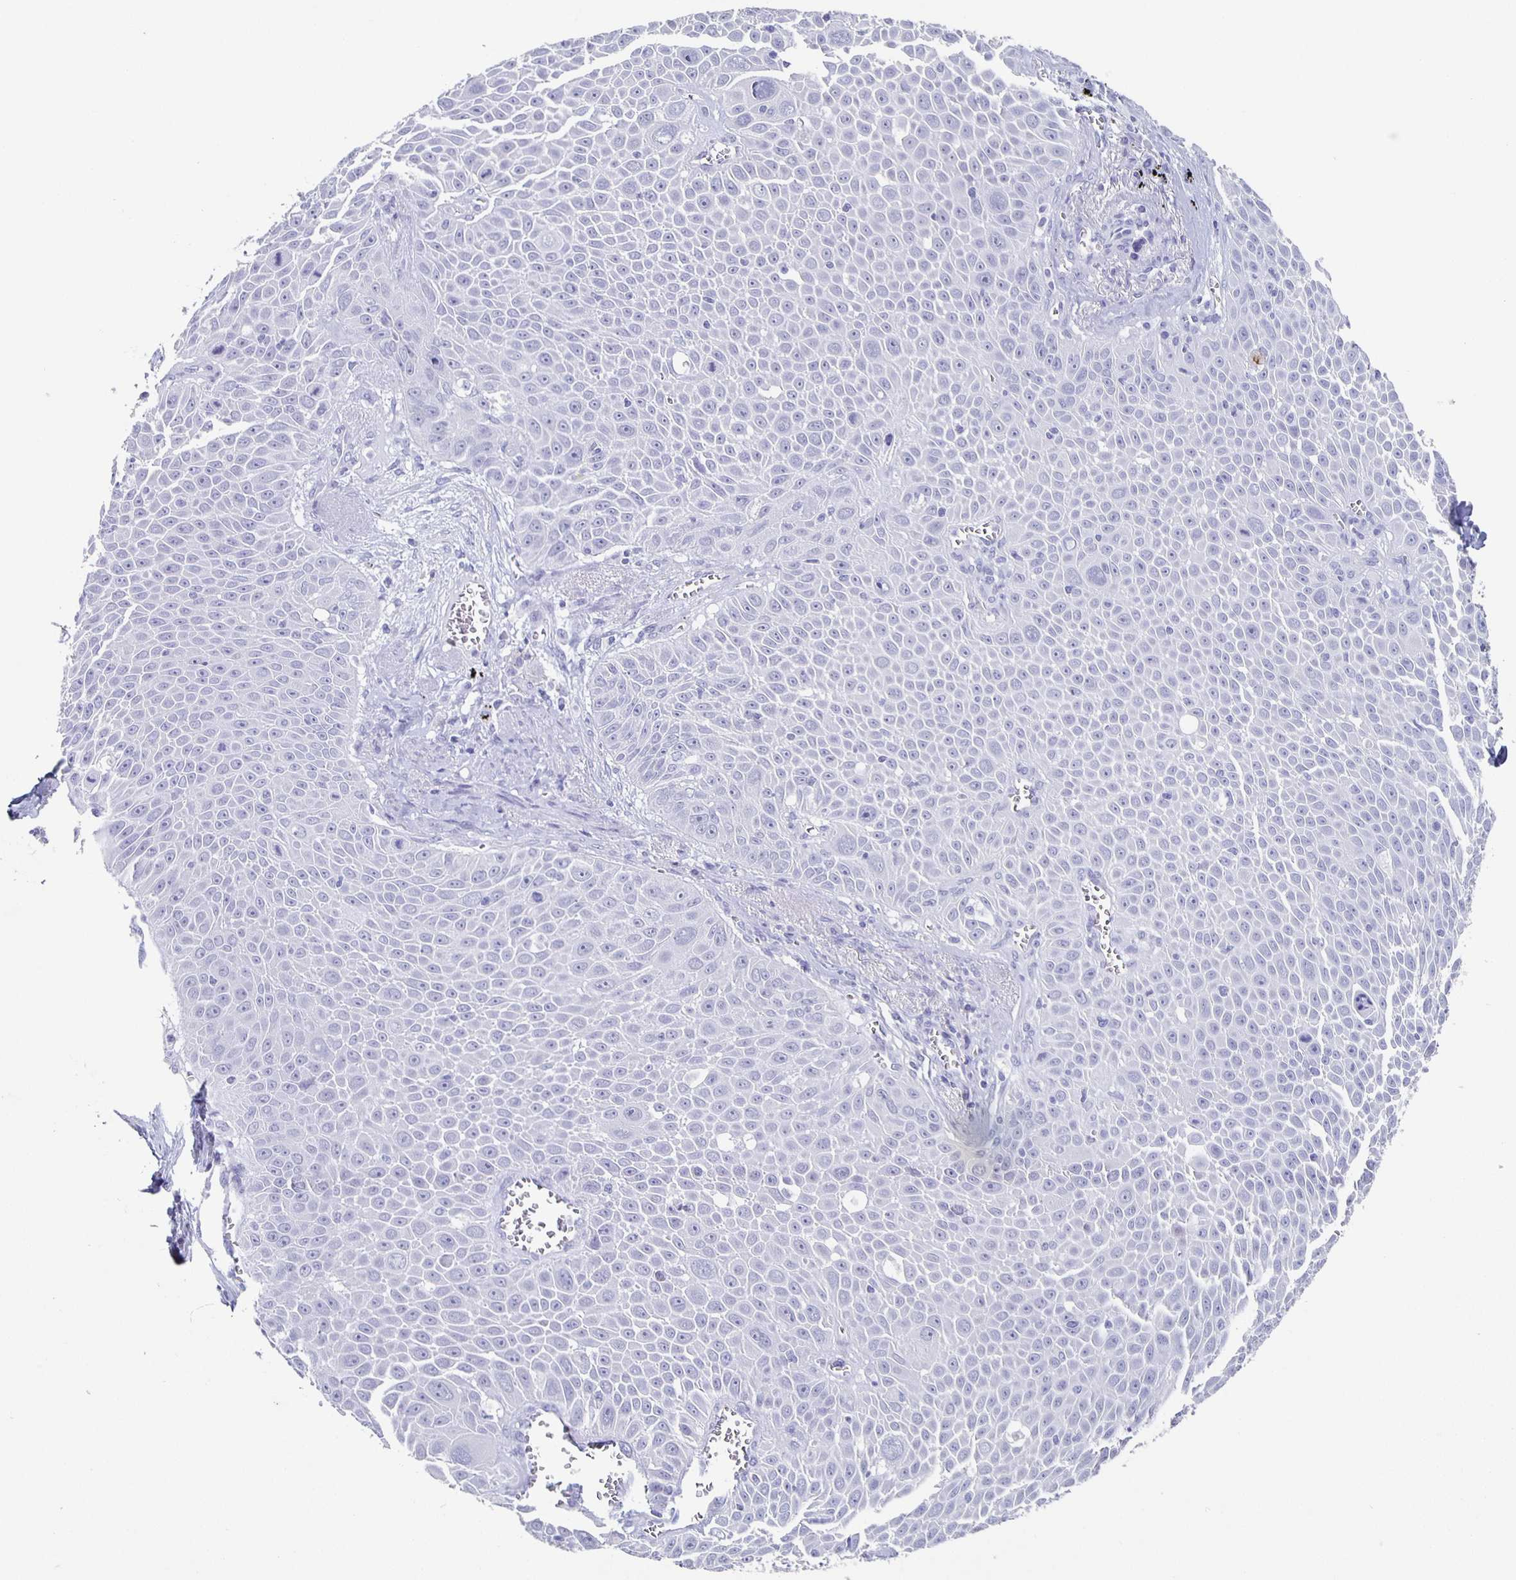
{"staining": {"intensity": "negative", "quantity": "none", "location": "none"}, "tissue": "lung cancer", "cell_type": "Tumor cells", "image_type": "cancer", "snomed": [{"axis": "morphology", "description": "Squamous cell carcinoma, NOS"}, {"axis": "morphology", "description": "Squamous cell carcinoma, metastatic, NOS"}, {"axis": "topography", "description": "Lymph node"}, {"axis": "topography", "description": "Lung"}], "caption": "Protein analysis of lung squamous cell carcinoma exhibits no significant staining in tumor cells. Brightfield microscopy of immunohistochemistry stained with DAB (brown) and hematoxylin (blue), captured at high magnification.", "gene": "SLC34A2", "patient": {"sex": "female", "age": 62}}